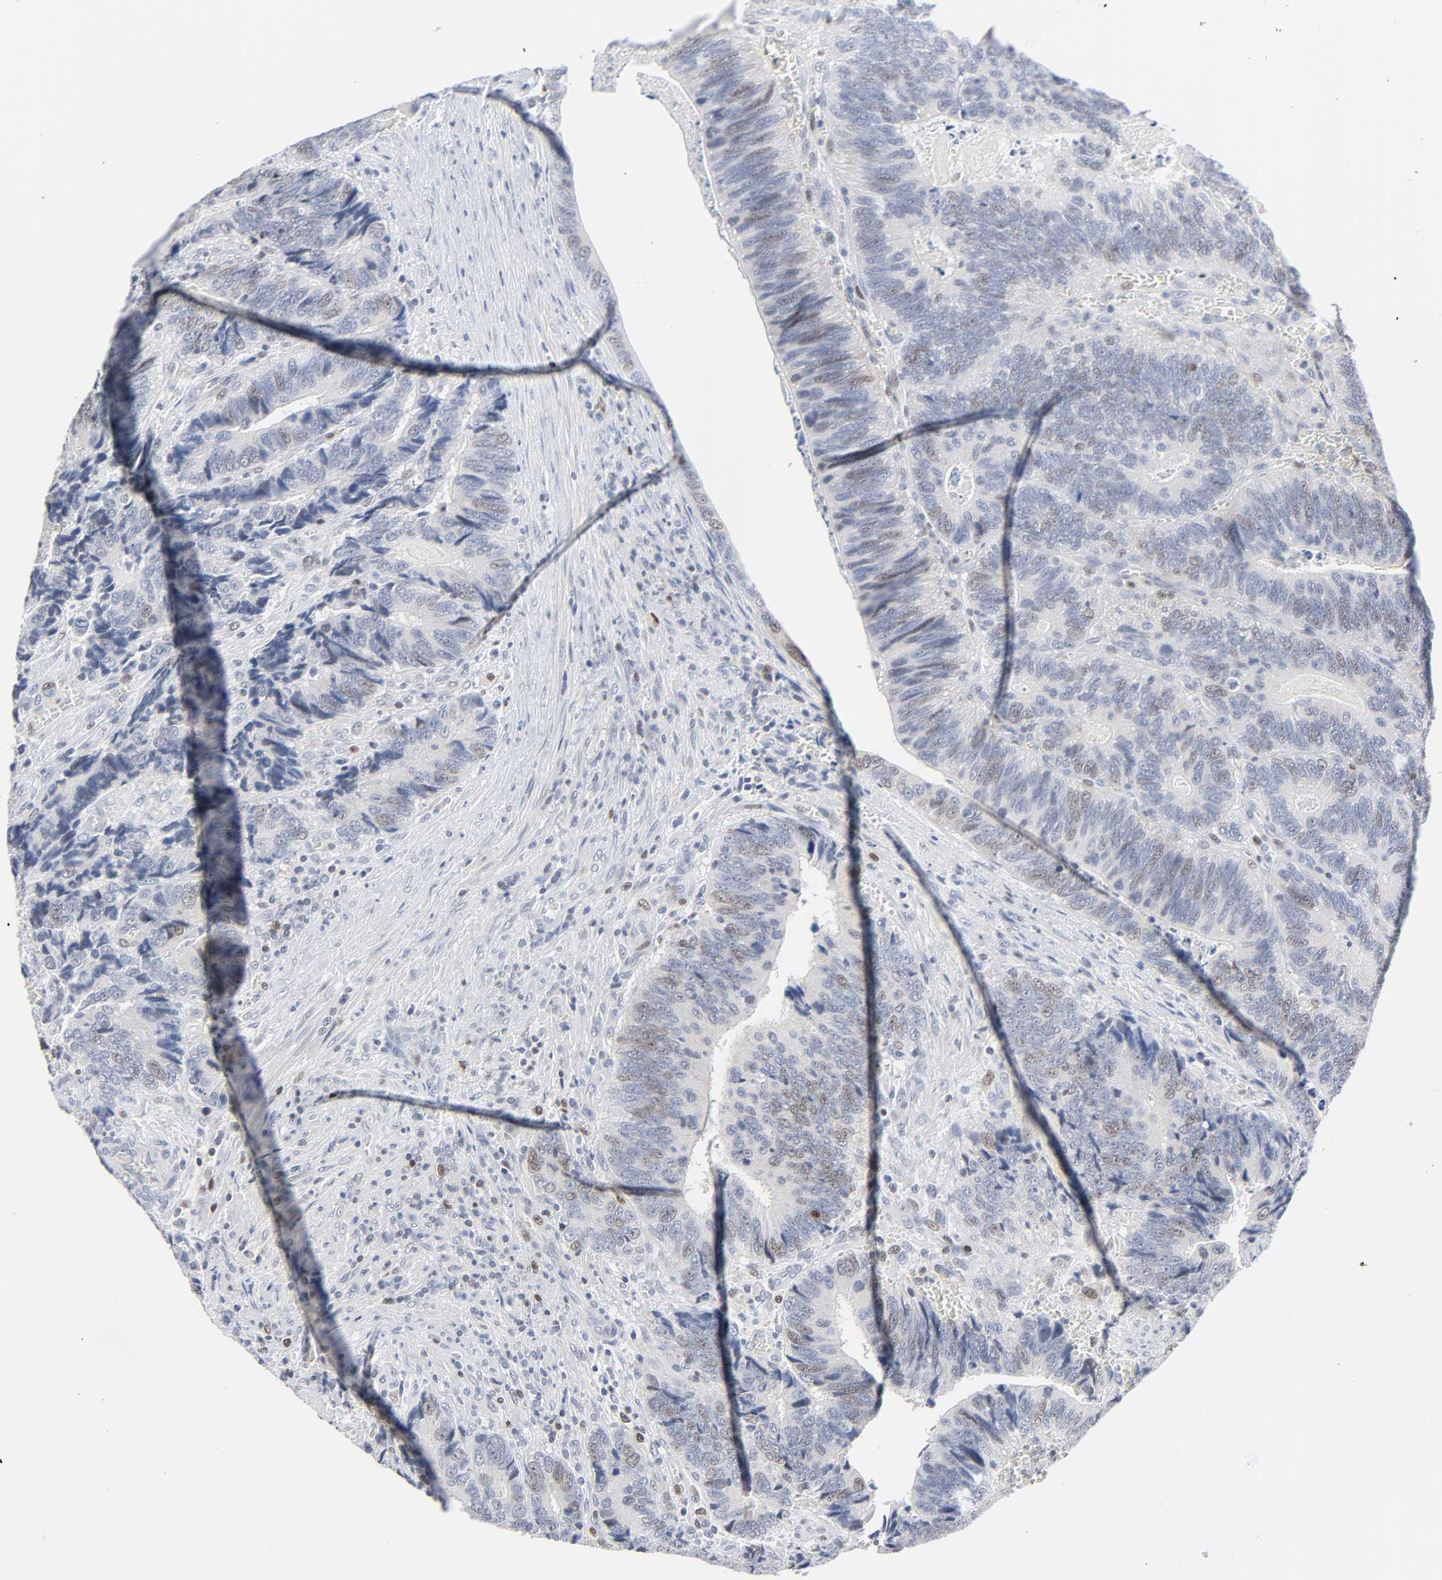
{"staining": {"intensity": "weak", "quantity": "25%-75%", "location": "nuclear"}, "tissue": "colorectal cancer", "cell_type": "Tumor cells", "image_type": "cancer", "snomed": [{"axis": "morphology", "description": "Adenocarcinoma, NOS"}, {"axis": "topography", "description": "Colon"}], "caption": "Adenocarcinoma (colorectal) stained for a protein demonstrates weak nuclear positivity in tumor cells.", "gene": "WEE1", "patient": {"sex": "male", "age": 72}}